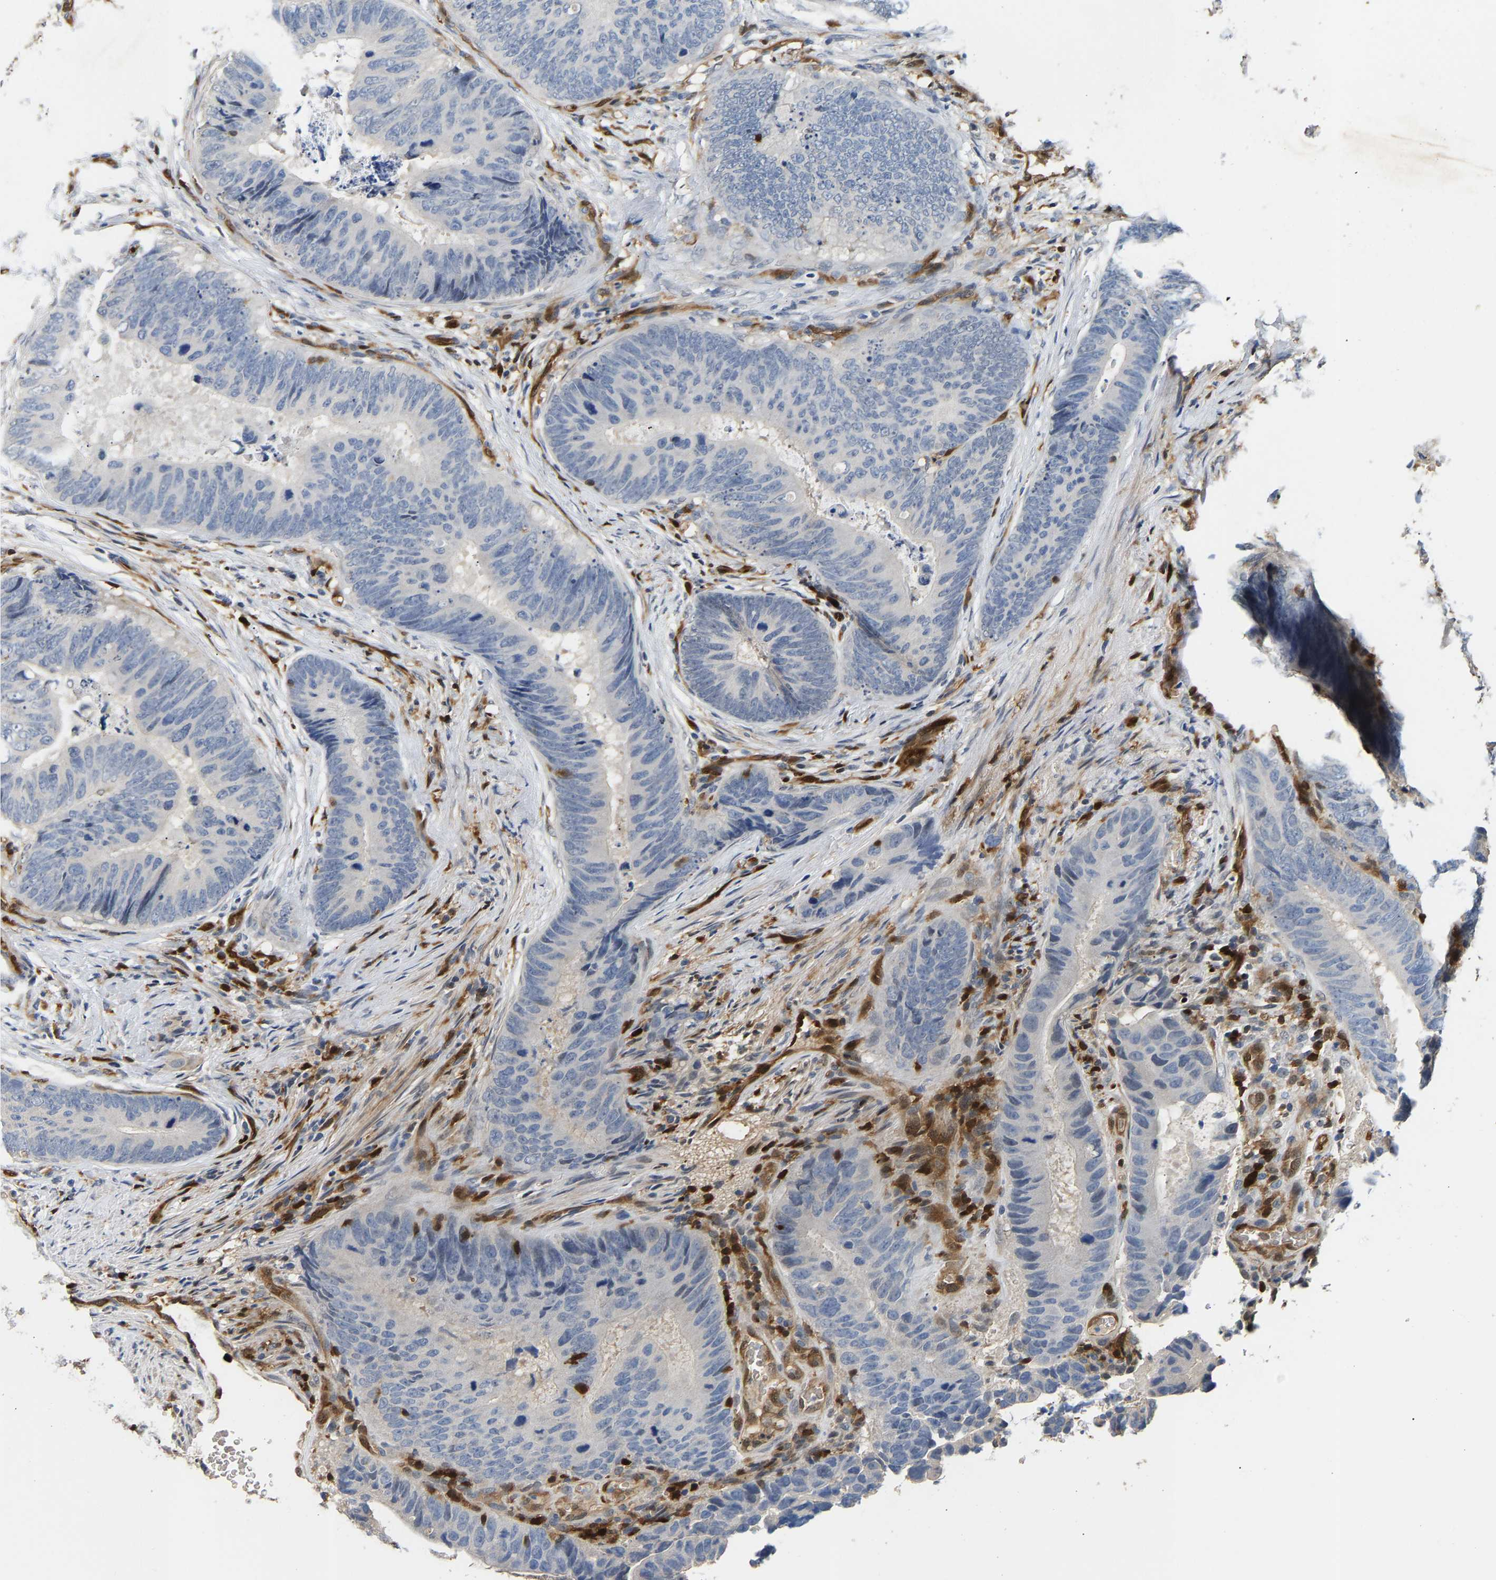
{"staining": {"intensity": "negative", "quantity": "none", "location": "none"}, "tissue": "colorectal cancer", "cell_type": "Tumor cells", "image_type": "cancer", "snomed": [{"axis": "morphology", "description": "Adenocarcinoma, NOS"}, {"axis": "topography", "description": "Colon"}], "caption": "Tumor cells show no significant protein positivity in colorectal cancer (adenocarcinoma).", "gene": "GIMAP7", "patient": {"sex": "male", "age": 56}}